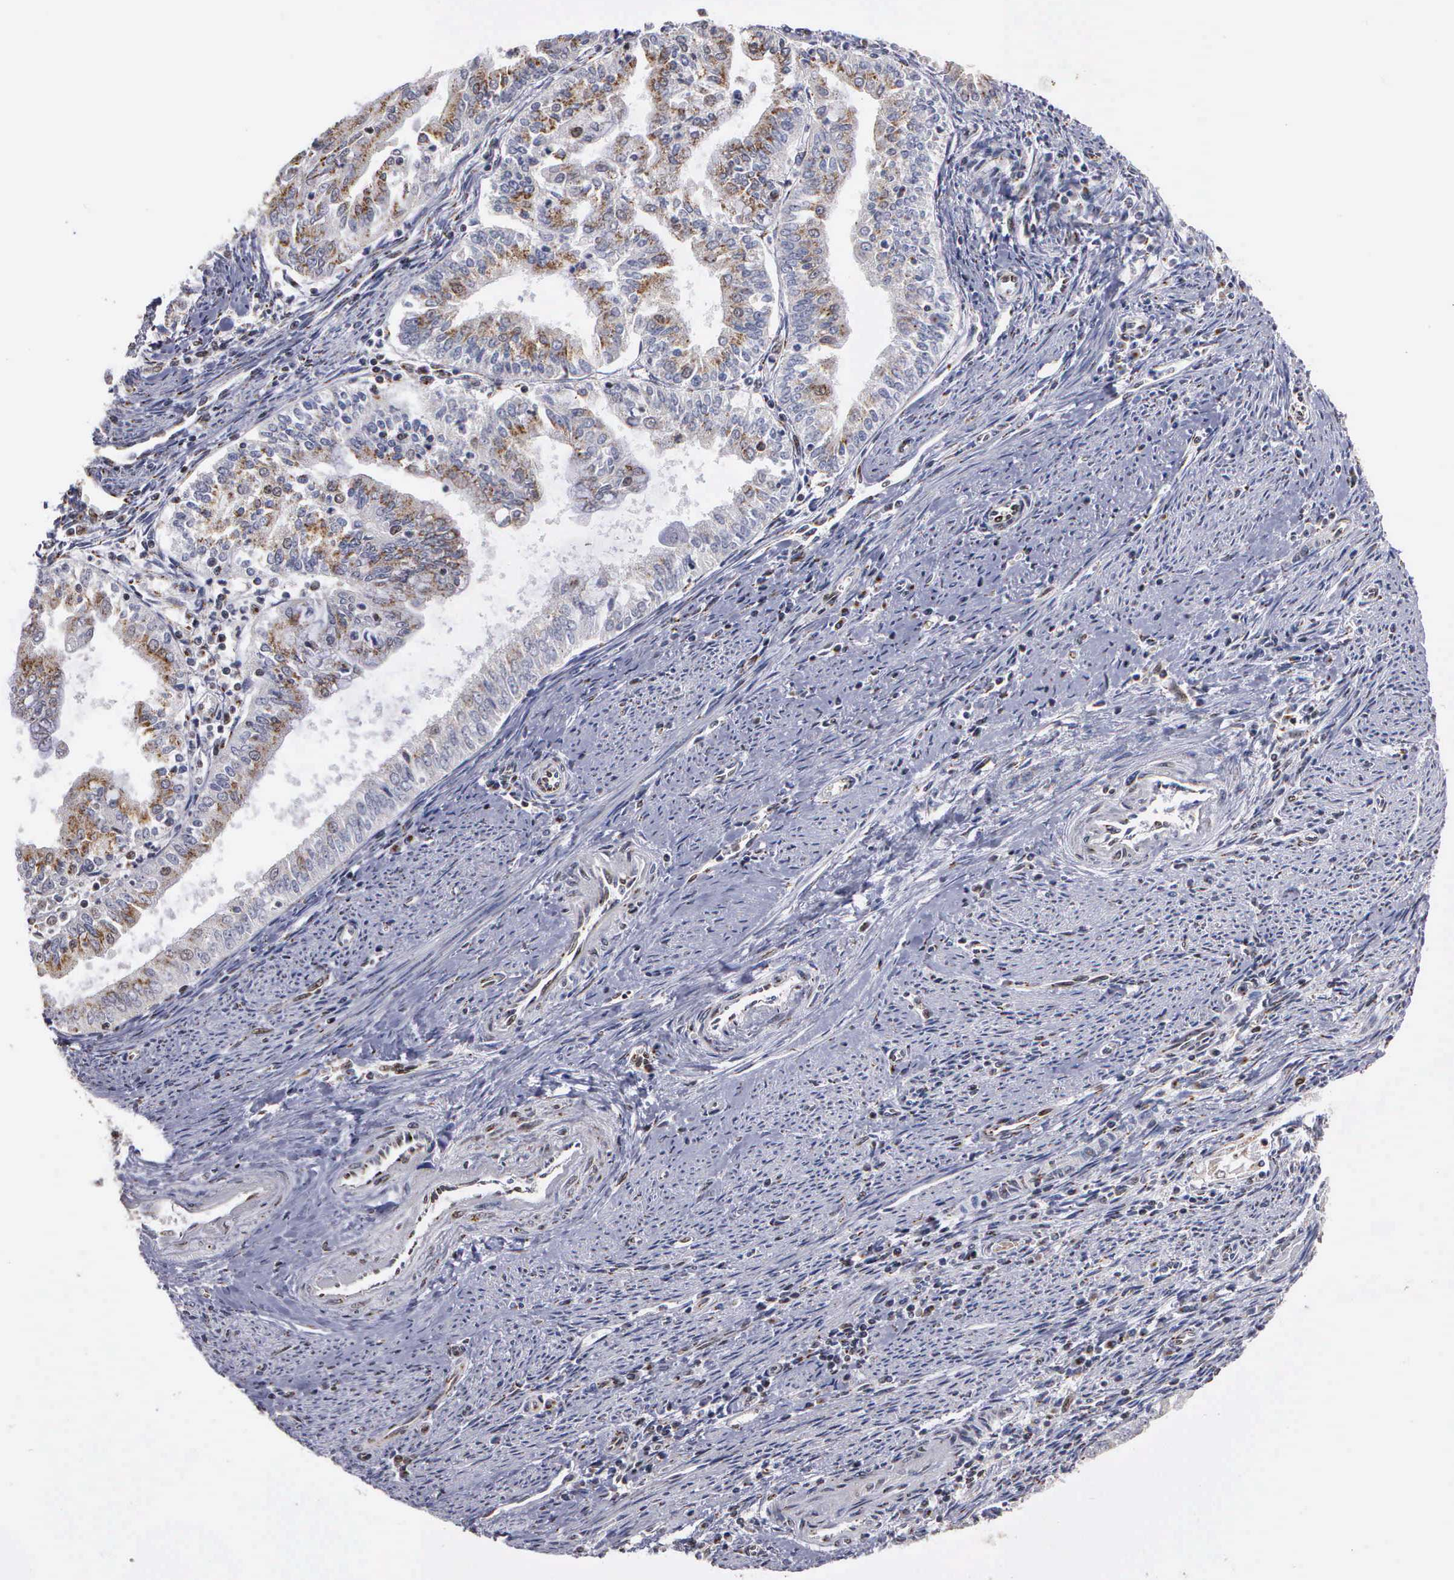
{"staining": {"intensity": "weak", "quantity": "25%-75%", "location": "cytoplasmic/membranous"}, "tissue": "endometrial cancer", "cell_type": "Tumor cells", "image_type": "cancer", "snomed": [{"axis": "morphology", "description": "Adenocarcinoma, NOS"}, {"axis": "topography", "description": "Endometrium"}], "caption": "Immunohistochemical staining of endometrial cancer (adenocarcinoma) shows low levels of weak cytoplasmic/membranous staining in about 25%-75% of tumor cells.", "gene": "GTF2A1", "patient": {"sex": "female", "age": 75}}